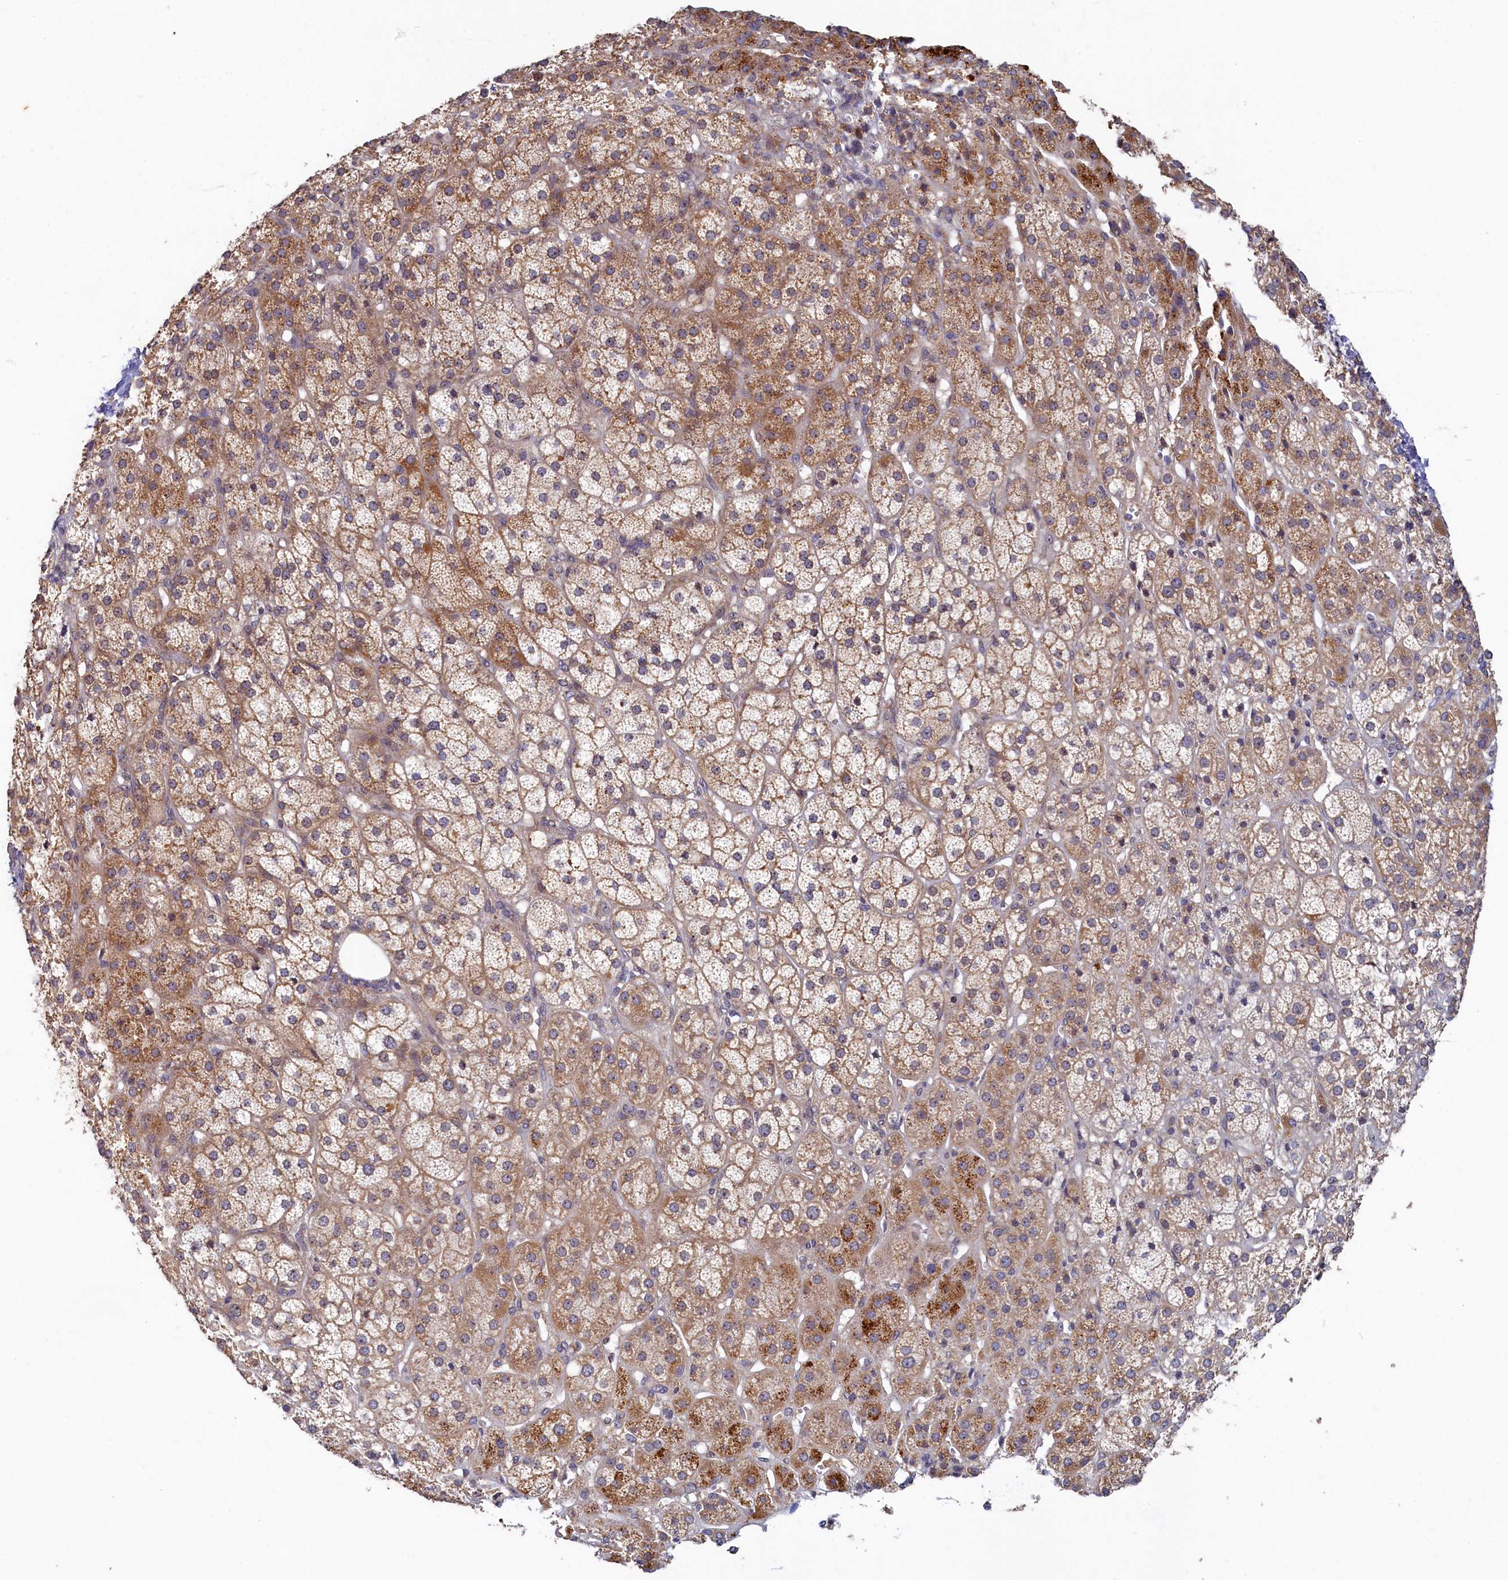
{"staining": {"intensity": "moderate", "quantity": "25%-75%", "location": "cytoplasmic/membranous"}, "tissue": "adrenal gland", "cell_type": "Glandular cells", "image_type": "normal", "snomed": [{"axis": "morphology", "description": "Normal tissue, NOS"}, {"axis": "topography", "description": "Adrenal gland"}], "caption": "Moderate cytoplasmic/membranous expression is appreciated in about 25%-75% of glandular cells in benign adrenal gland. The staining was performed using DAB (3,3'-diaminobenzidine) to visualize the protein expression in brown, while the nuclei were stained in blue with hematoxylin (Magnification: 20x).", "gene": "CEP20", "patient": {"sex": "female", "age": 57}}